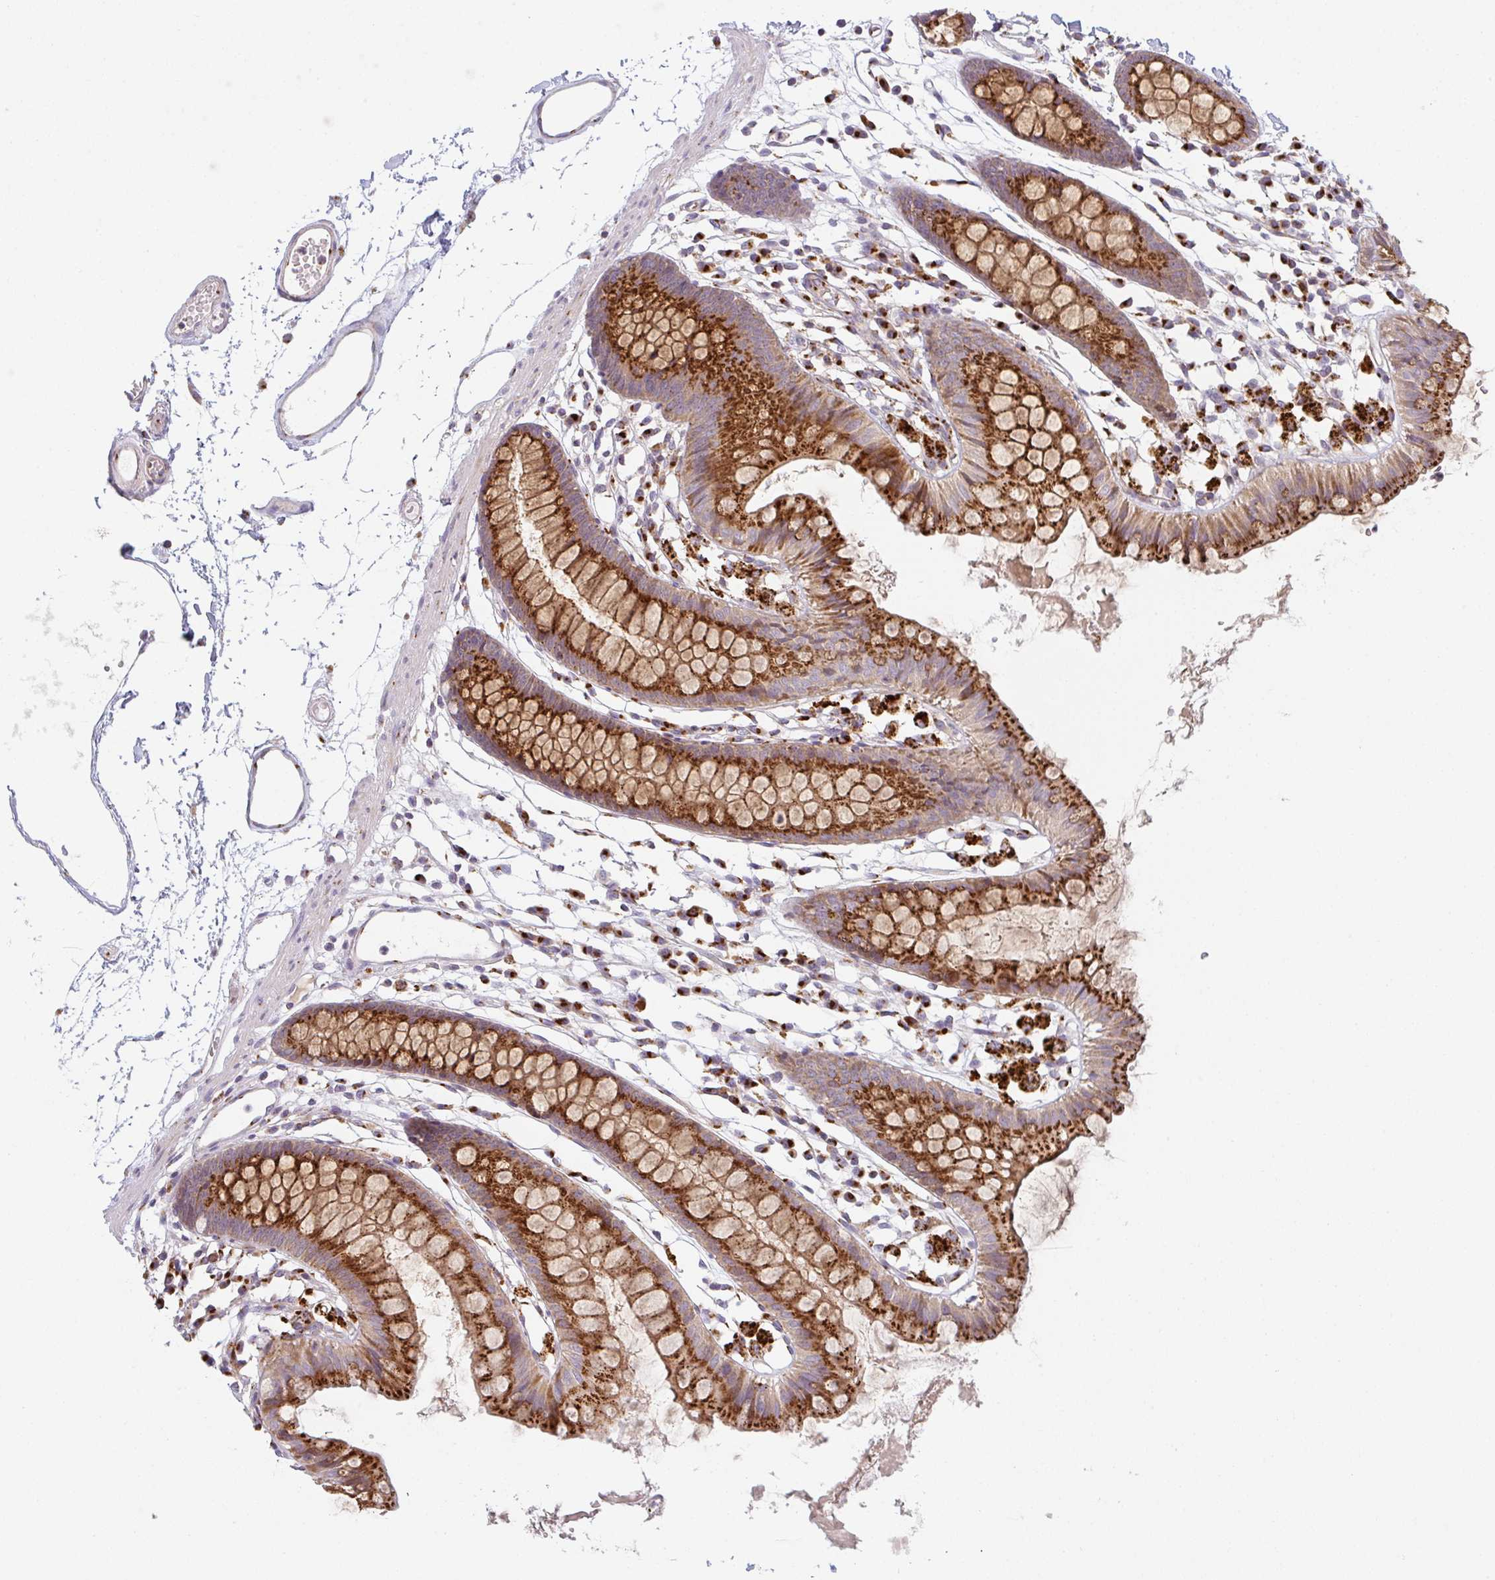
{"staining": {"intensity": "moderate", "quantity": "25%-75%", "location": "cytoplasmic/membranous"}, "tissue": "colon", "cell_type": "Endothelial cells", "image_type": "normal", "snomed": [{"axis": "morphology", "description": "Normal tissue, NOS"}, {"axis": "topography", "description": "Colon"}], "caption": "A brown stain shows moderate cytoplasmic/membranous expression of a protein in endothelial cells of normal colon.", "gene": "GVQW3", "patient": {"sex": "female", "age": 84}}